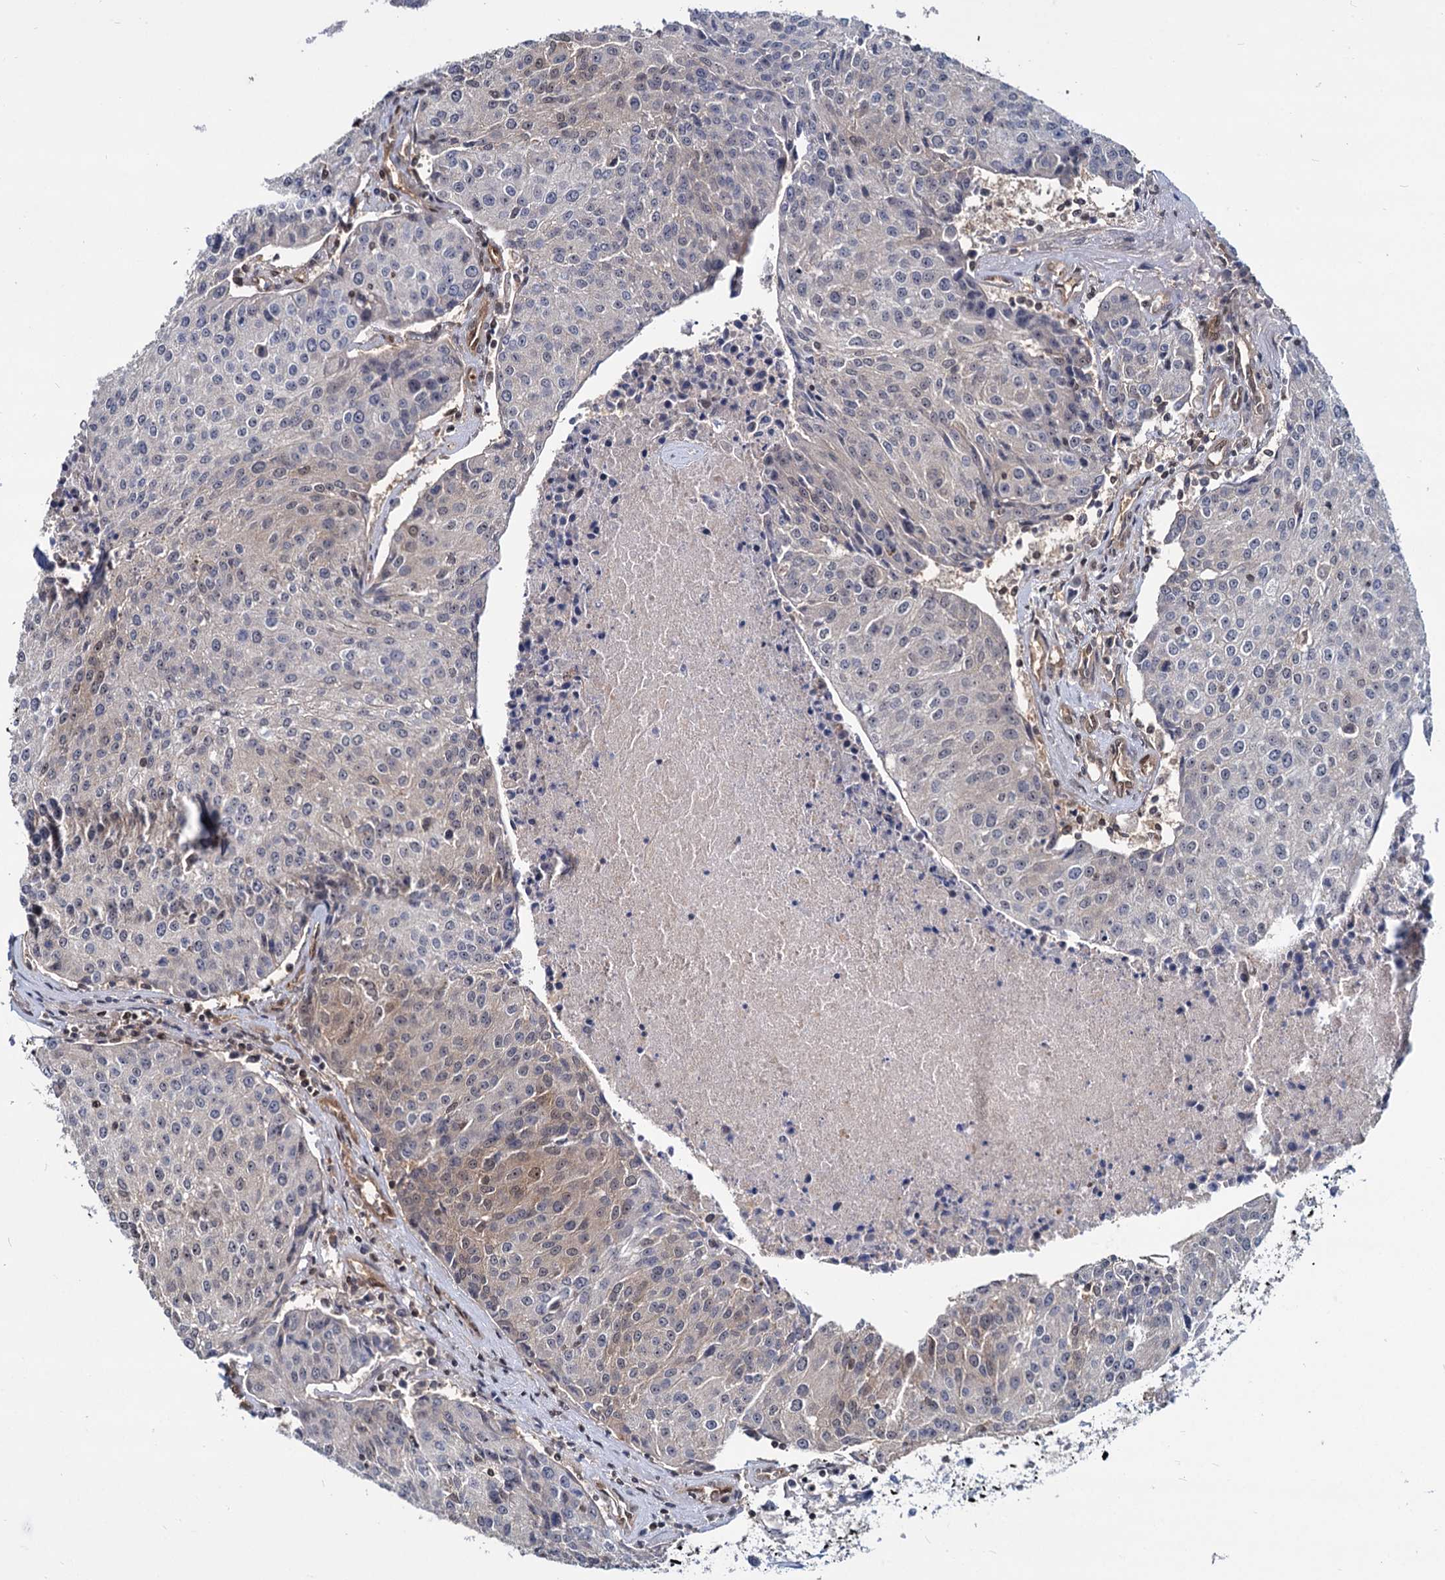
{"staining": {"intensity": "weak", "quantity": "25%-75%", "location": "cytoplasmic/membranous,nuclear"}, "tissue": "urothelial cancer", "cell_type": "Tumor cells", "image_type": "cancer", "snomed": [{"axis": "morphology", "description": "Urothelial carcinoma, High grade"}, {"axis": "topography", "description": "Urinary bladder"}], "caption": "This is an image of immunohistochemistry (IHC) staining of urothelial cancer, which shows weak positivity in the cytoplasmic/membranous and nuclear of tumor cells.", "gene": "UBLCP1", "patient": {"sex": "female", "age": 85}}